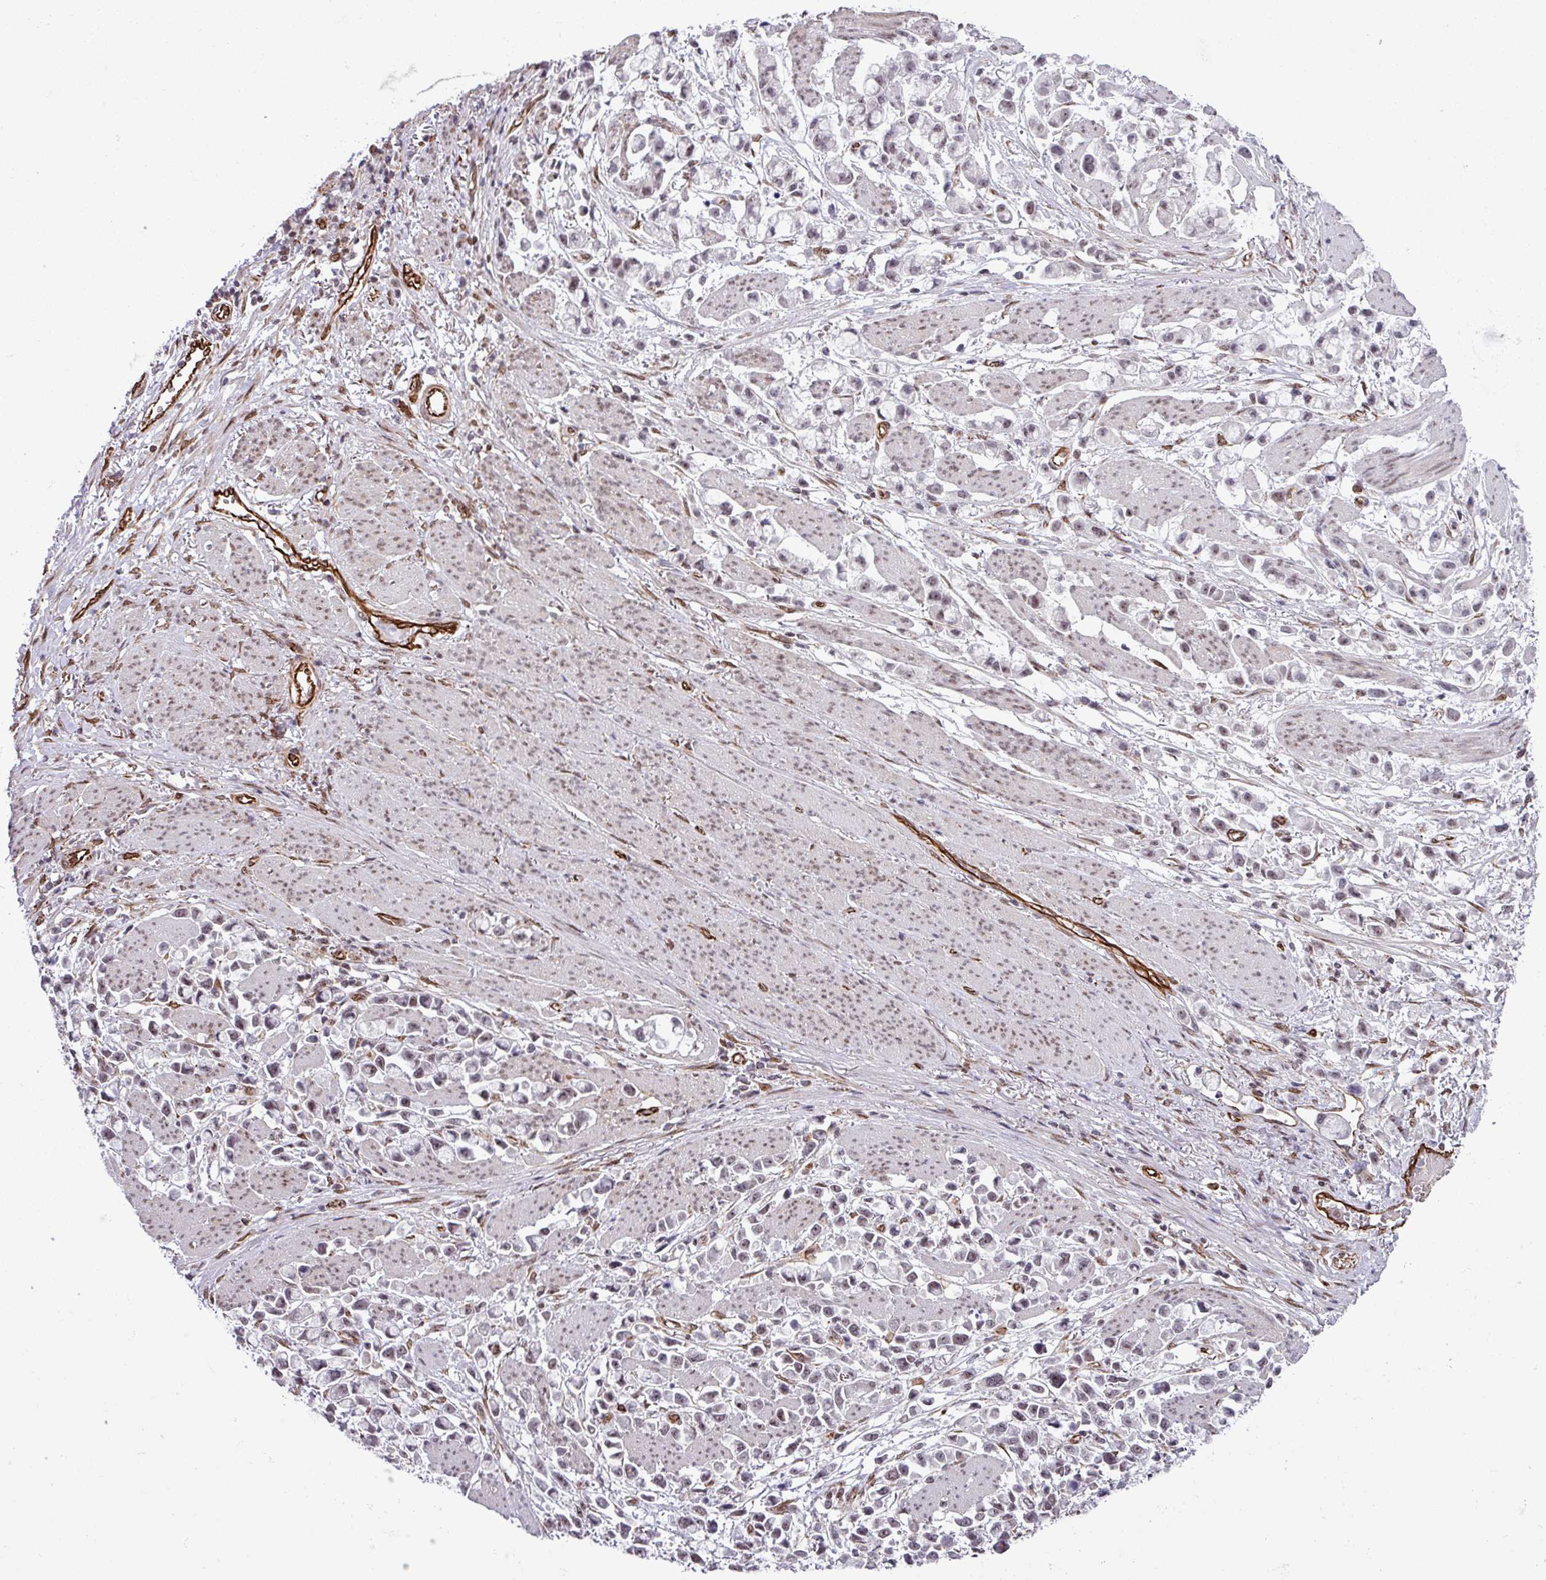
{"staining": {"intensity": "weak", "quantity": "<25%", "location": "nuclear"}, "tissue": "stomach cancer", "cell_type": "Tumor cells", "image_type": "cancer", "snomed": [{"axis": "morphology", "description": "Adenocarcinoma, NOS"}, {"axis": "topography", "description": "Stomach"}], "caption": "The histopathology image shows no staining of tumor cells in stomach adenocarcinoma.", "gene": "CHD3", "patient": {"sex": "female", "age": 81}}